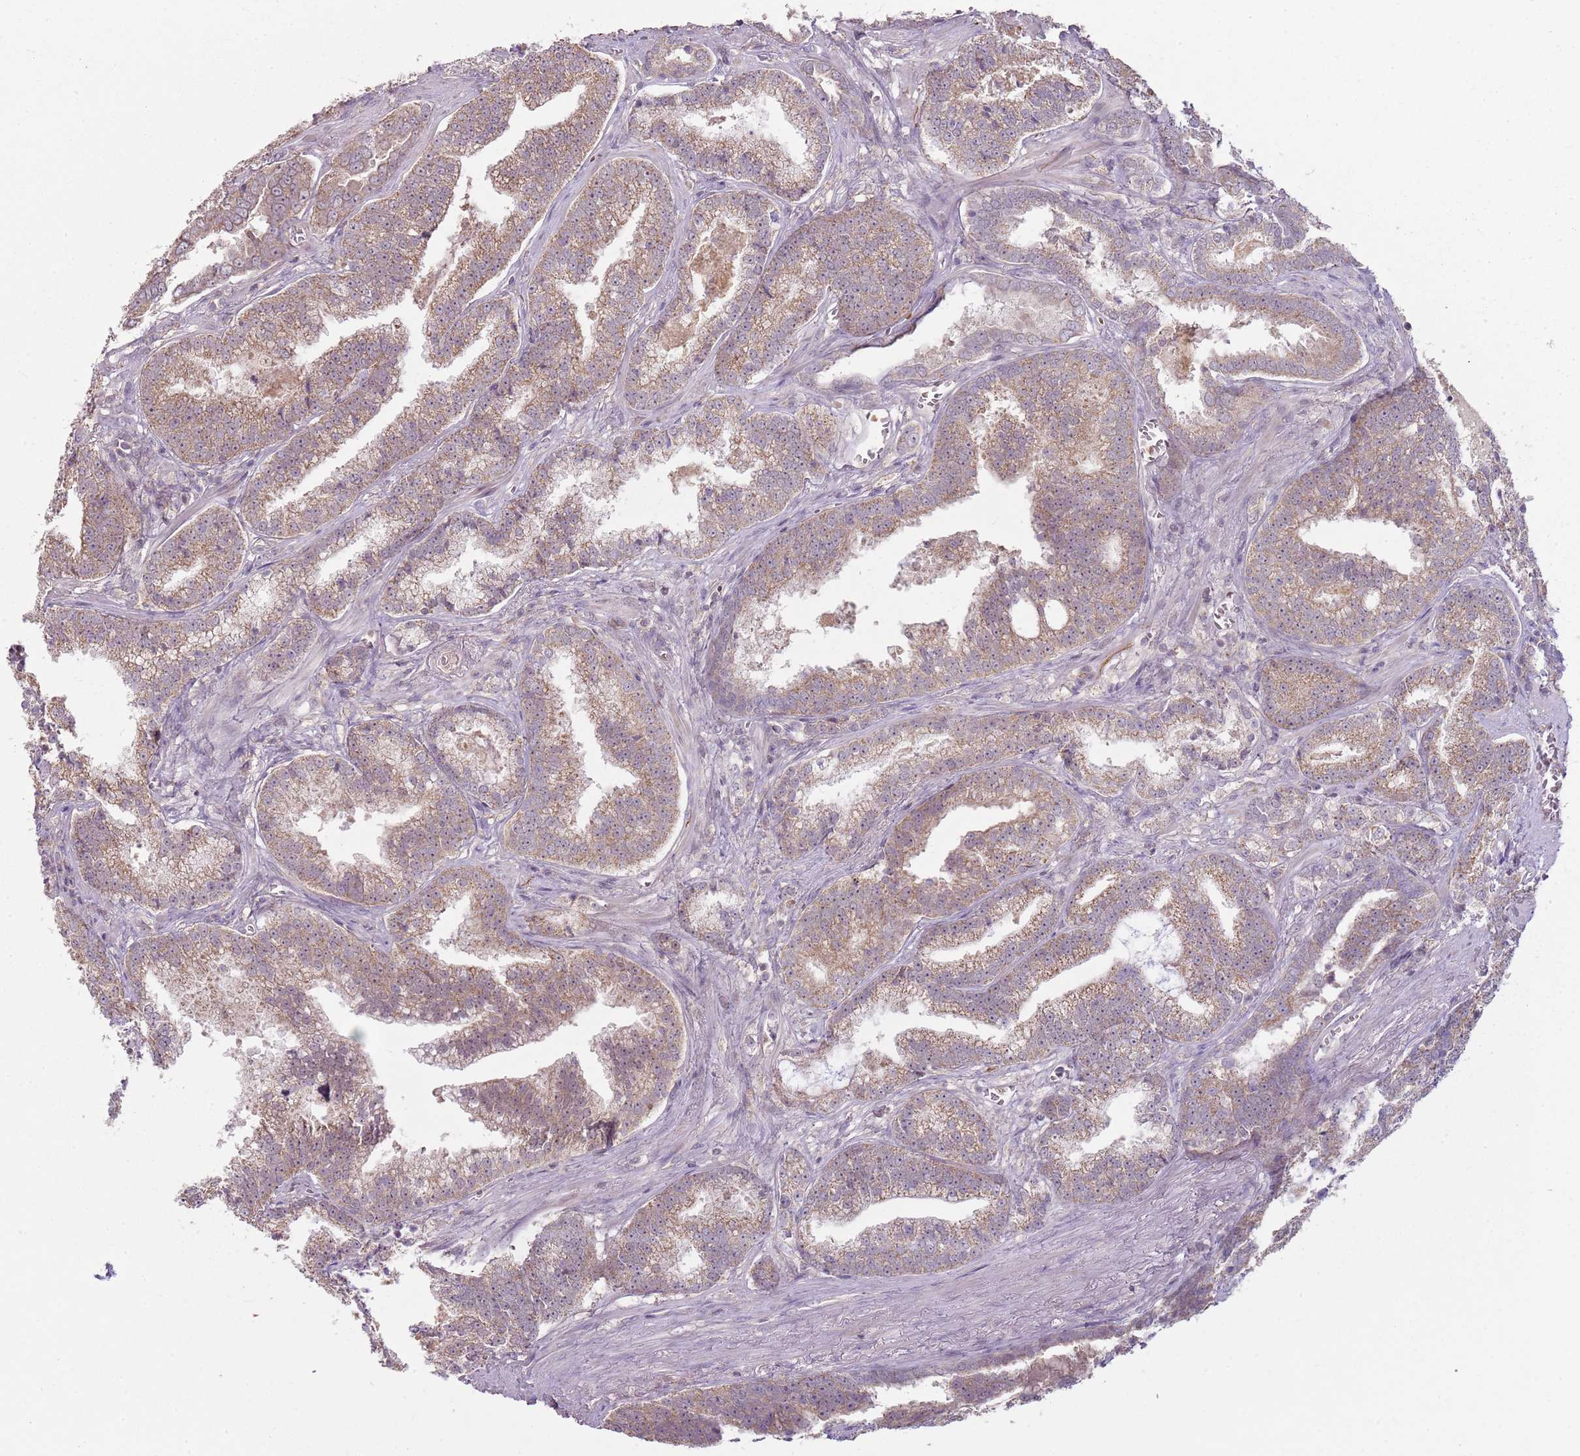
{"staining": {"intensity": "weak", "quantity": ">75%", "location": "cytoplasmic/membranous"}, "tissue": "prostate cancer", "cell_type": "Tumor cells", "image_type": "cancer", "snomed": [{"axis": "morphology", "description": "Adenocarcinoma, High grade"}, {"axis": "topography", "description": "Prostate"}], "caption": "Protein expression analysis of prostate cancer displays weak cytoplasmic/membranous staining in approximately >75% of tumor cells.", "gene": "TEKT4", "patient": {"sex": "male", "age": 67}}